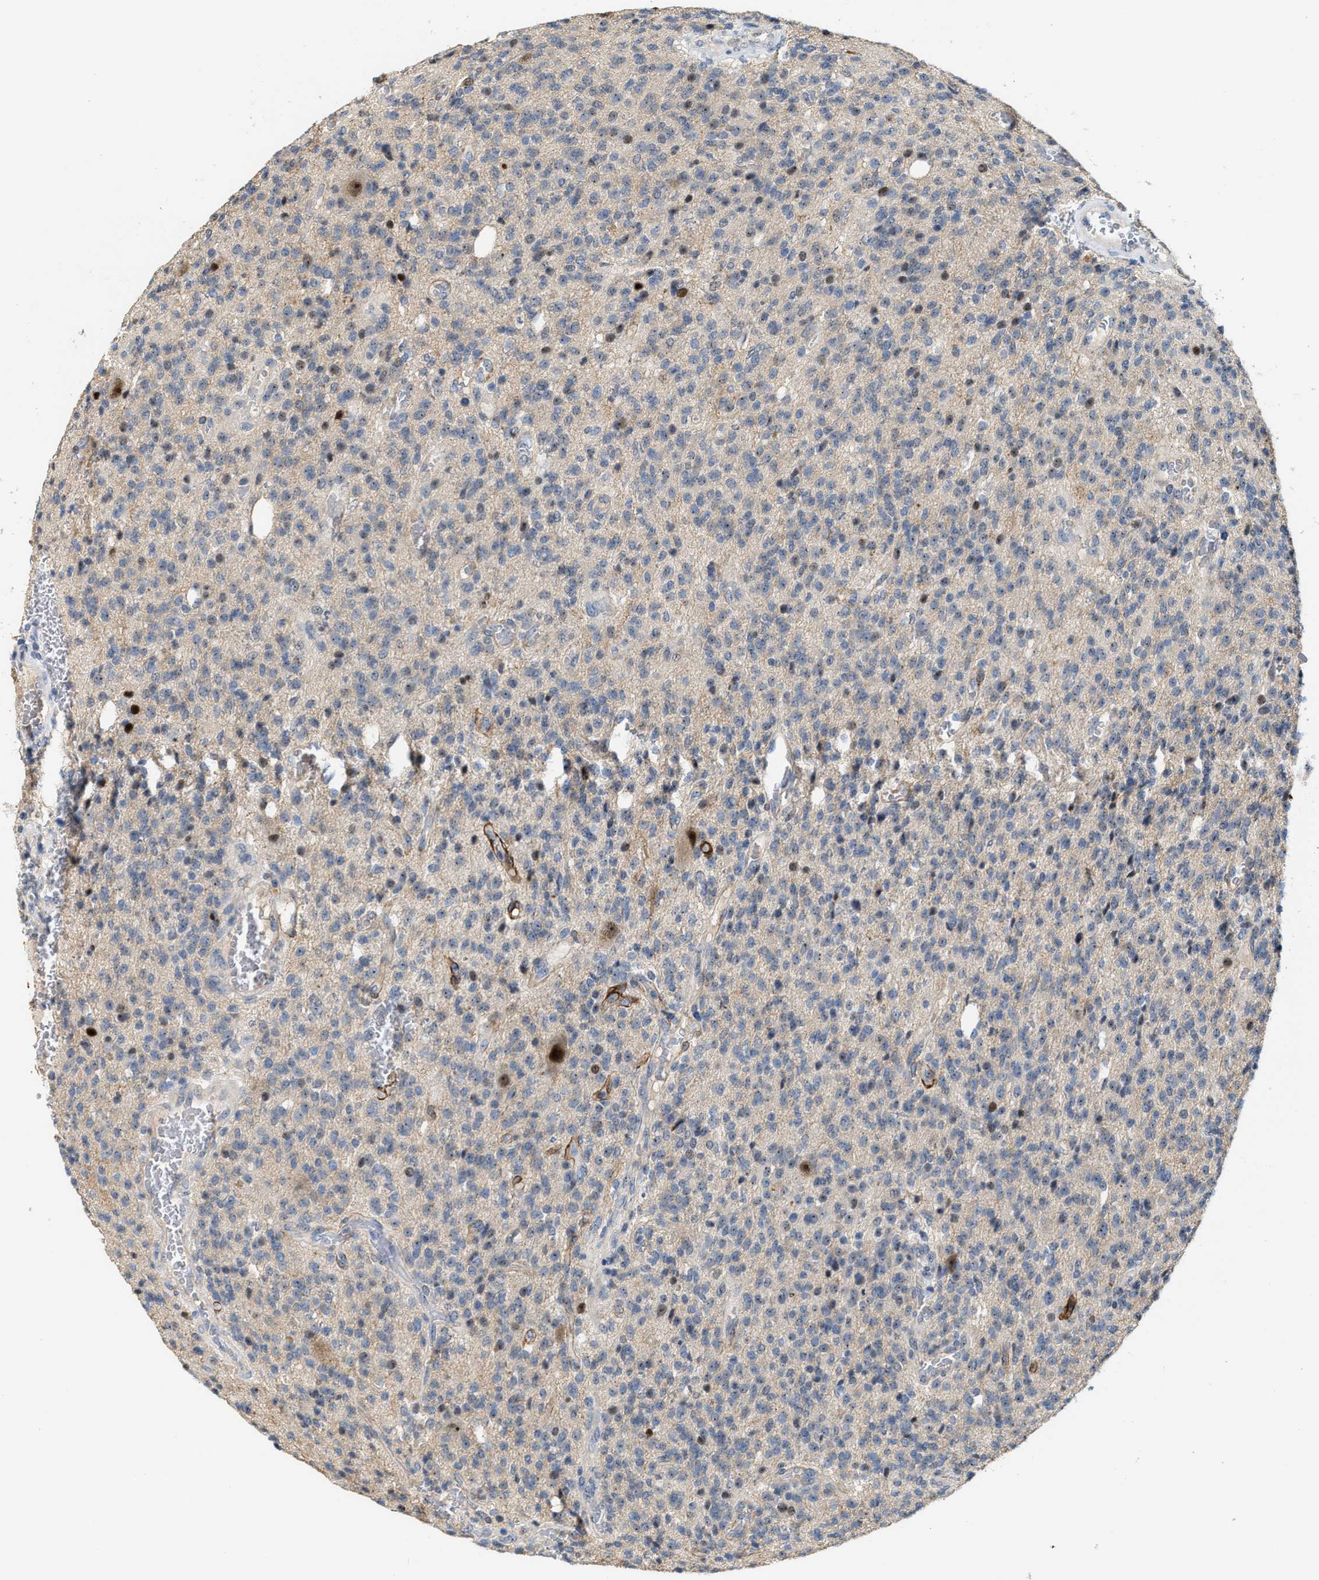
{"staining": {"intensity": "weak", "quantity": "<25%", "location": "nuclear"}, "tissue": "glioma", "cell_type": "Tumor cells", "image_type": "cancer", "snomed": [{"axis": "morphology", "description": "Glioma, malignant, High grade"}, {"axis": "topography", "description": "Brain"}], "caption": "Glioma stained for a protein using IHC shows no expression tumor cells.", "gene": "ZNF783", "patient": {"sex": "male", "age": 34}}